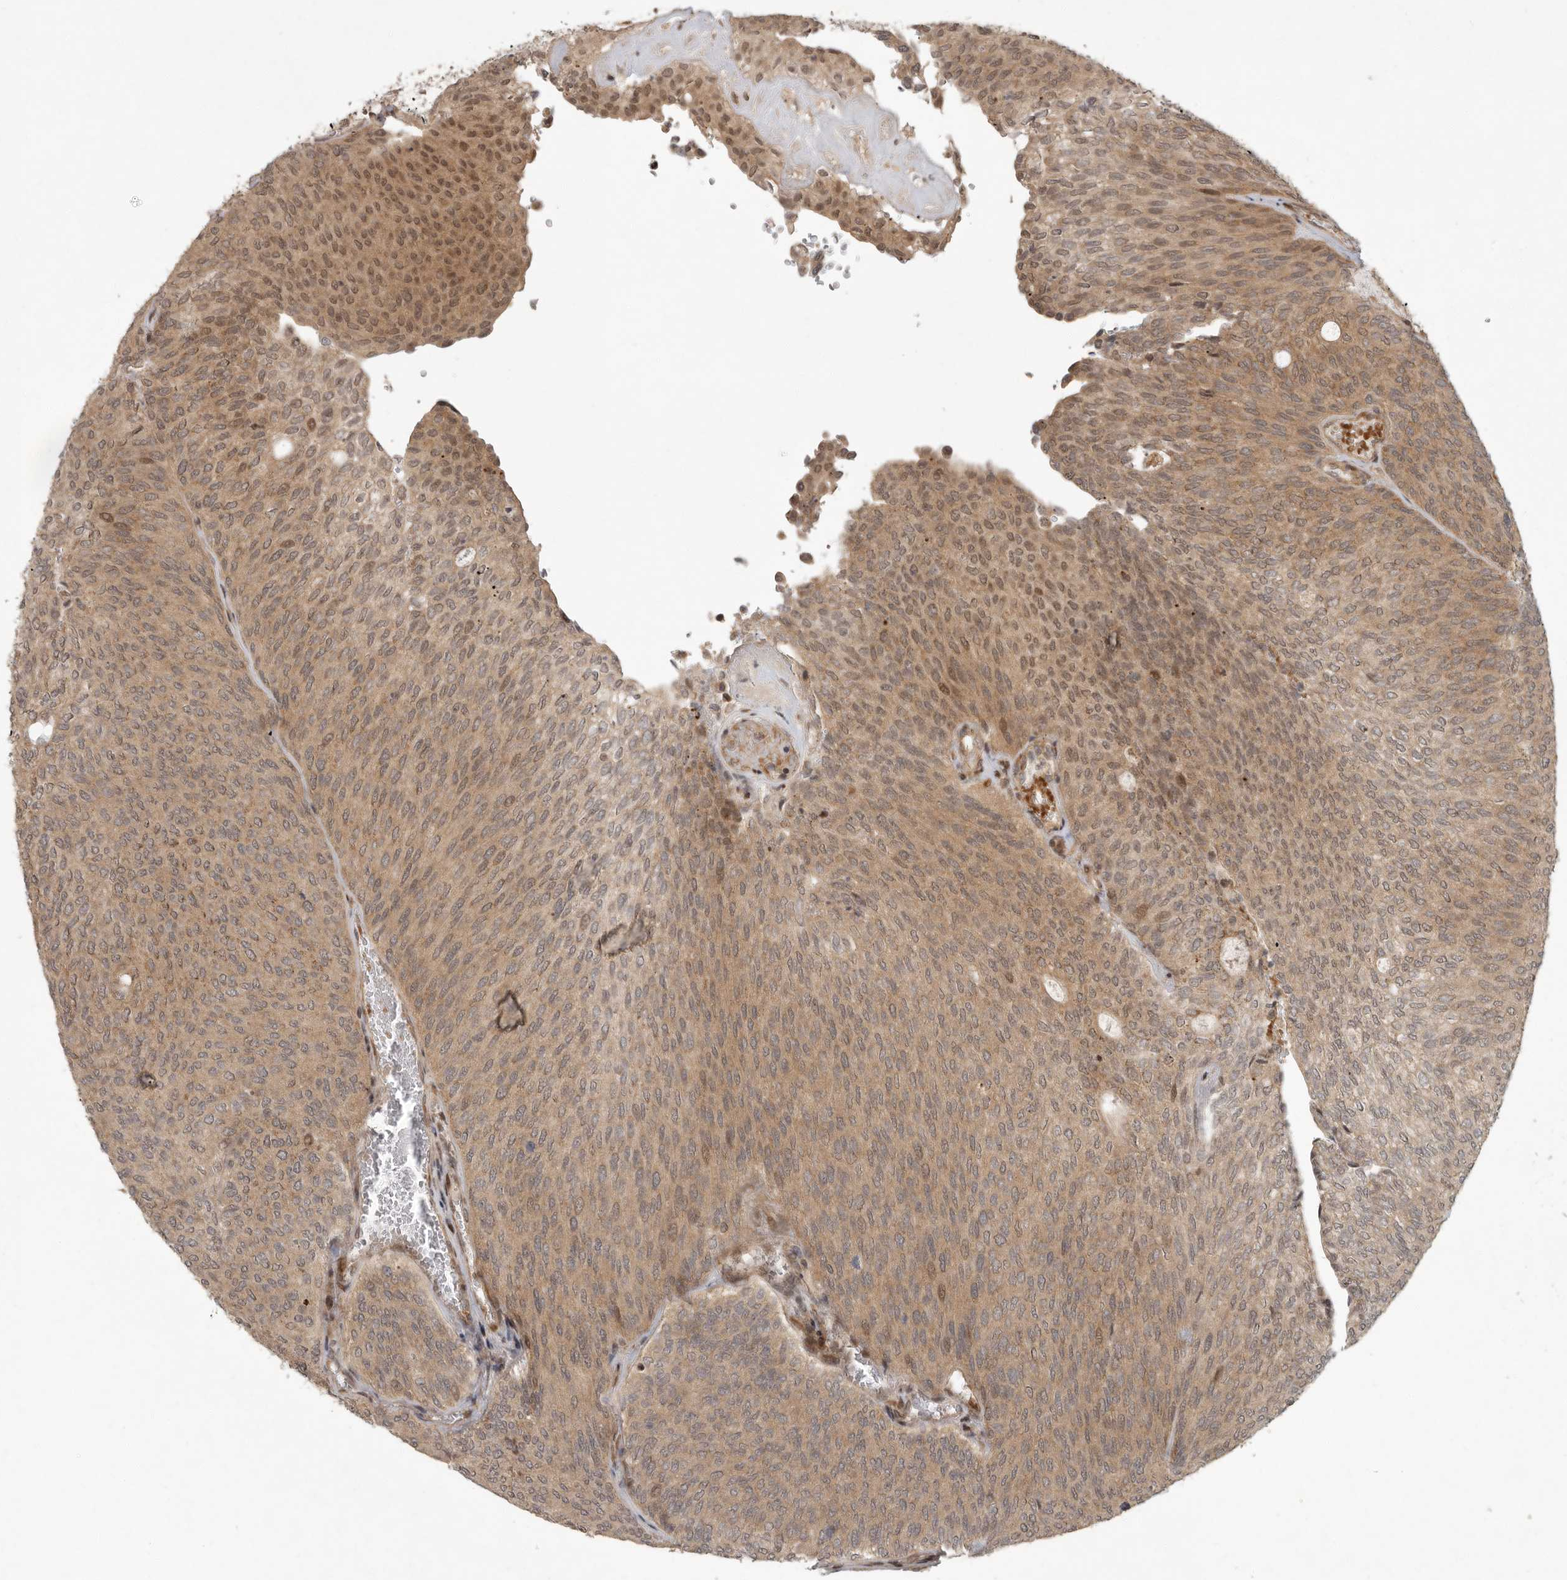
{"staining": {"intensity": "moderate", "quantity": ">75%", "location": "cytoplasmic/membranous,nuclear"}, "tissue": "urothelial cancer", "cell_type": "Tumor cells", "image_type": "cancer", "snomed": [{"axis": "morphology", "description": "Urothelial carcinoma, Low grade"}, {"axis": "topography", "description": "Urinary bladder"}], "caption": "Protein expression by IHC displays moderate cytoplasmic/membranous and nuclear expression in about >75% of tumor cells in urothelial carcinoma (low-grade).", "gene": "RABIF", "patient": {"sex": "female", "age": 79}}